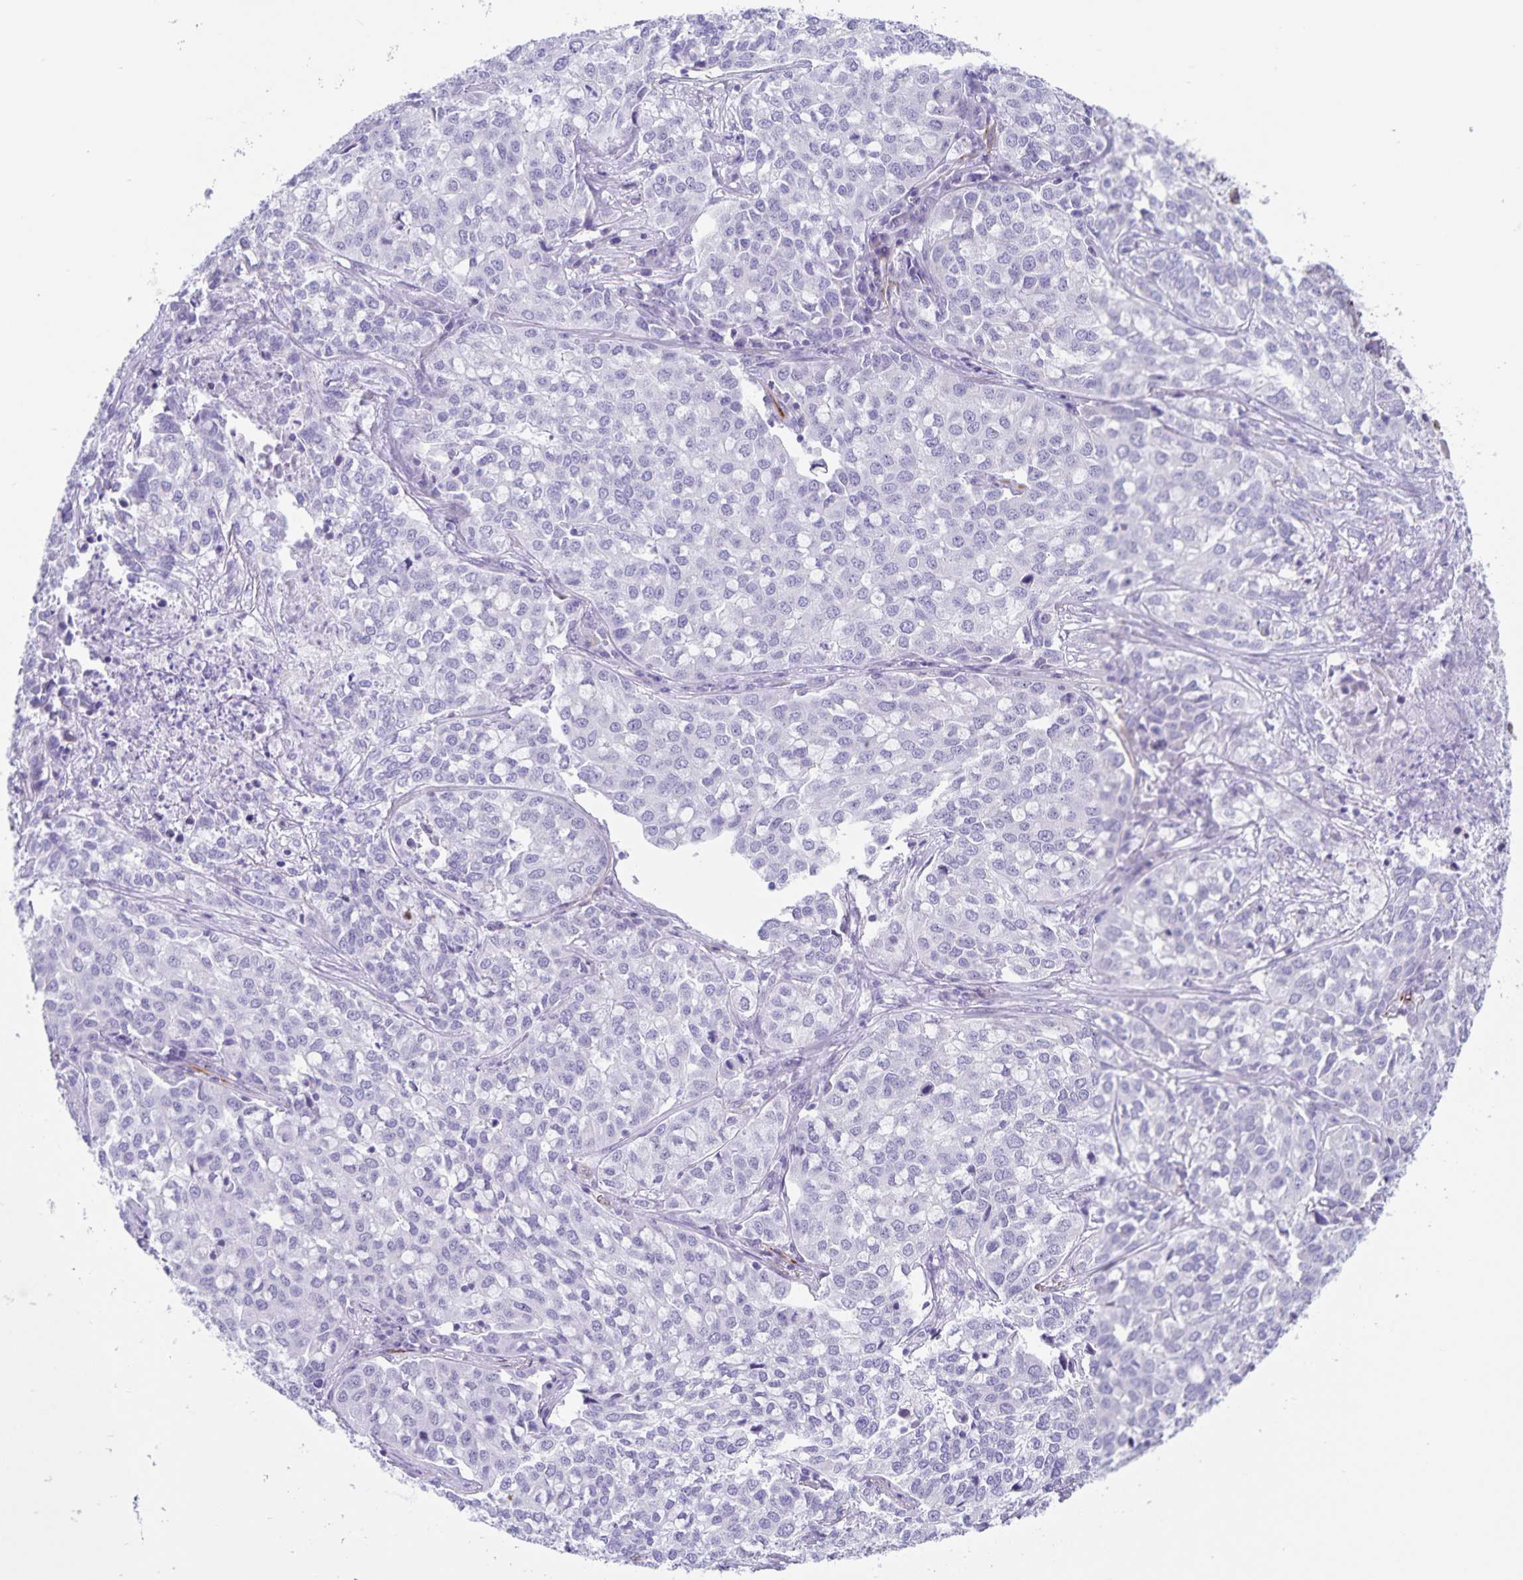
{"staining": {"intensity": "negative", "quantity": "none", "location": "none"}, "tissue": "lung cancer", "cell_type": "Tumor cells", "image_type": "cancer", "snomed": [{"axis": "morphology", "description": "Adenocarcinoma, NOS"}, {"axis": "morphology", "description": "Adenocarcinoma, metastatic, NOS"}, {"axis": "topography", "description": "Lymph node"}, {"axis": "topography", "description": "Lung"}], "caption": "DAB immunohistochemical staining of lung cancer (metastatic adenocarcinoma) shows no significant staining in tumor cells.", "gene": "SYNM", "patient": {"sex": "female", "age": 65}}